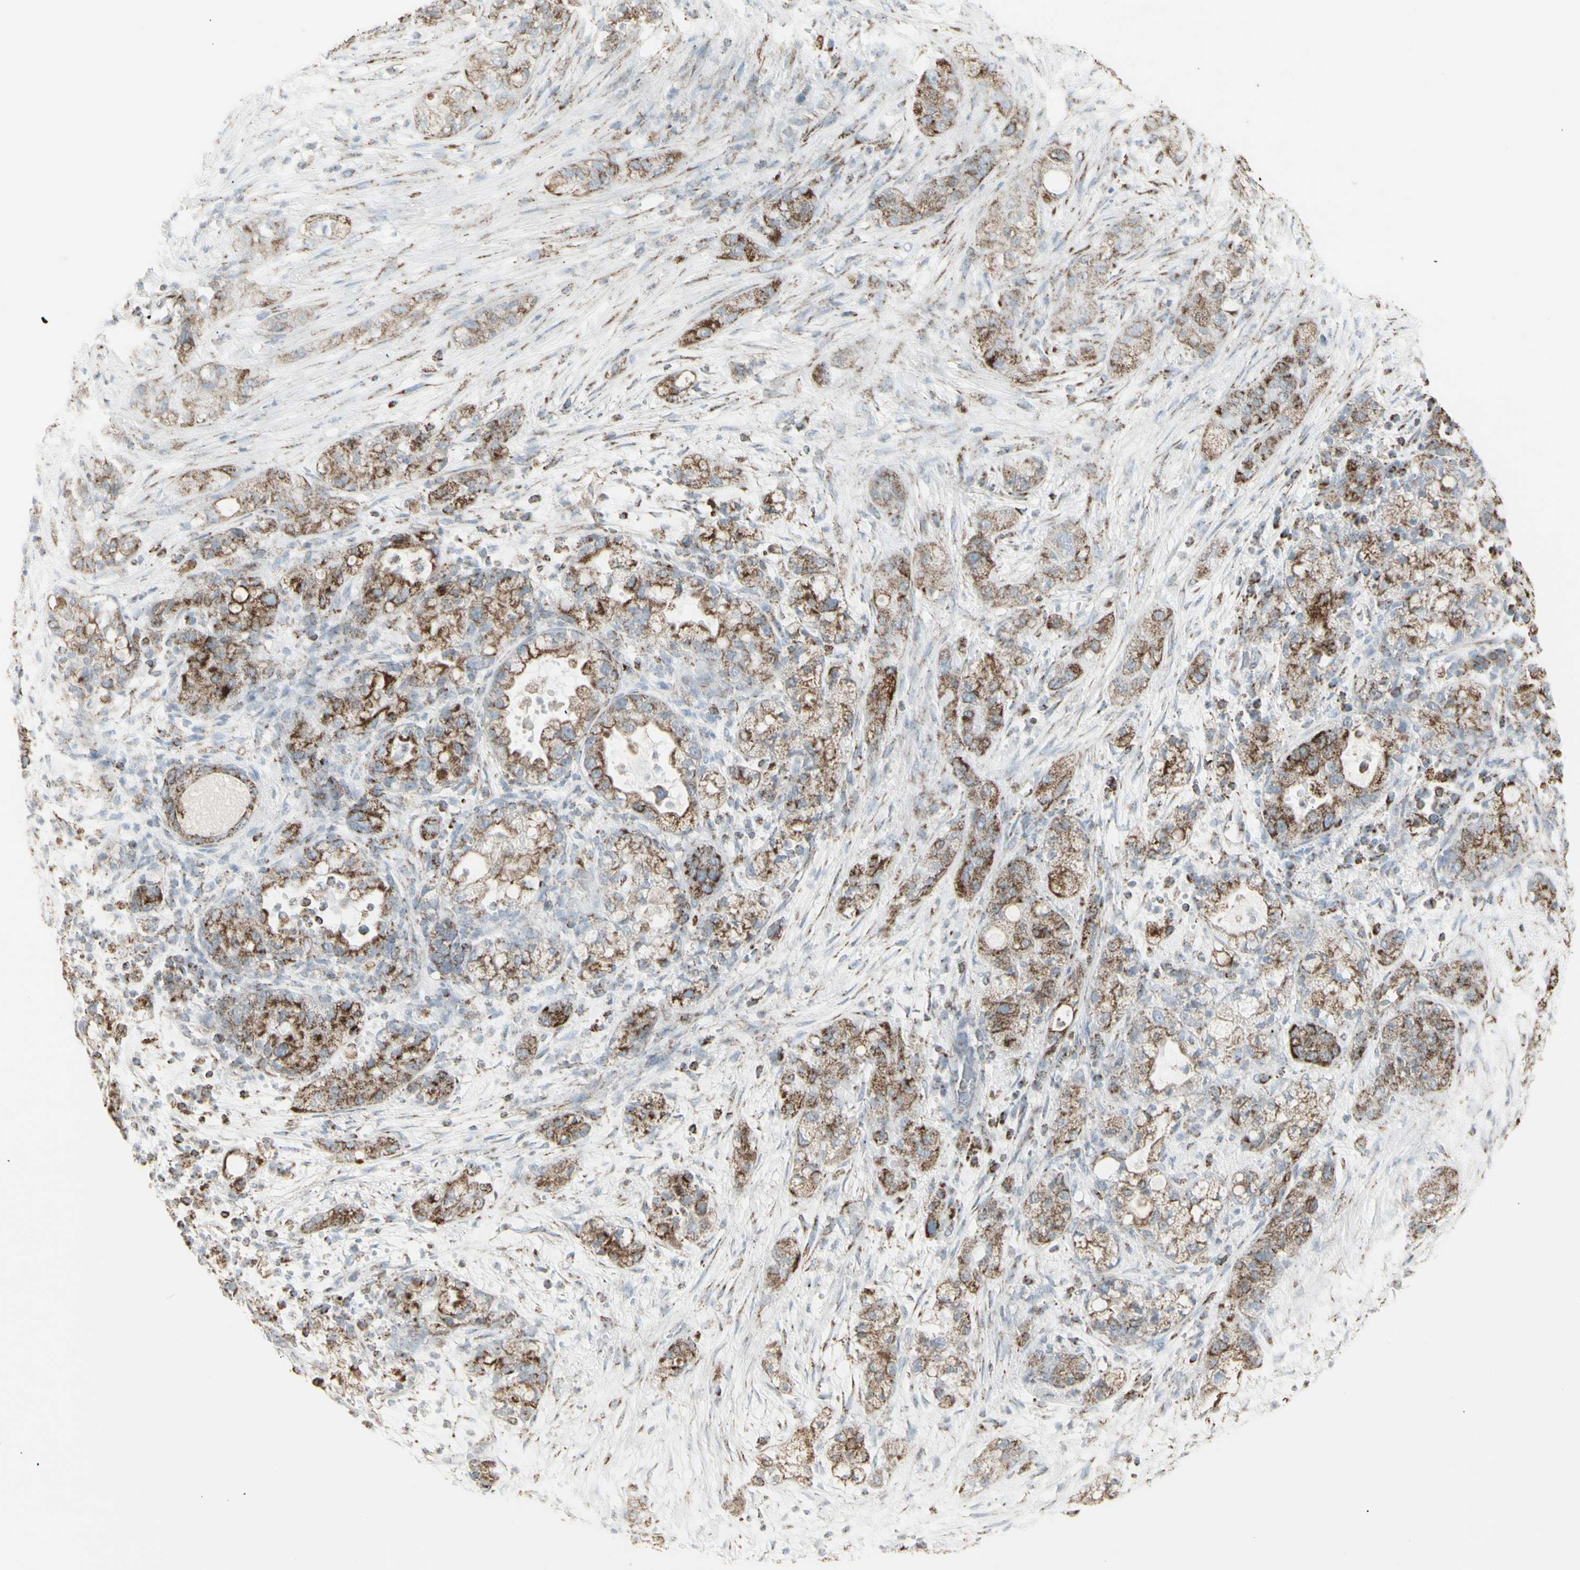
{"staining": {"intensity": "moderate", "quantity": ">75%", "location": "cytoplasmic/membranous"}, "tissue": "pancreatic cancer", "cell_type": "Tumor cells", "image_type": "cancer", "snomed": [{"axis": "morphology", "description": "Adenocarcinoma, NOS"}, {"axis": "topography", "description": "Pancreas"}], "caption": "Adenocarcinoma (pancreatic) stained for a protein demonstrates moderate cytoplasmic/membranous positivity in tumor cells. The staining was performed using DAB (3,3'-diaminobenzidine) to visualize the protein expression in brown, while the nuclei were stained in blue with hematoxylin (Magnification: 20x).", "gene": "PLGRKT", "patient": {"sex": "female", "age": 78}}